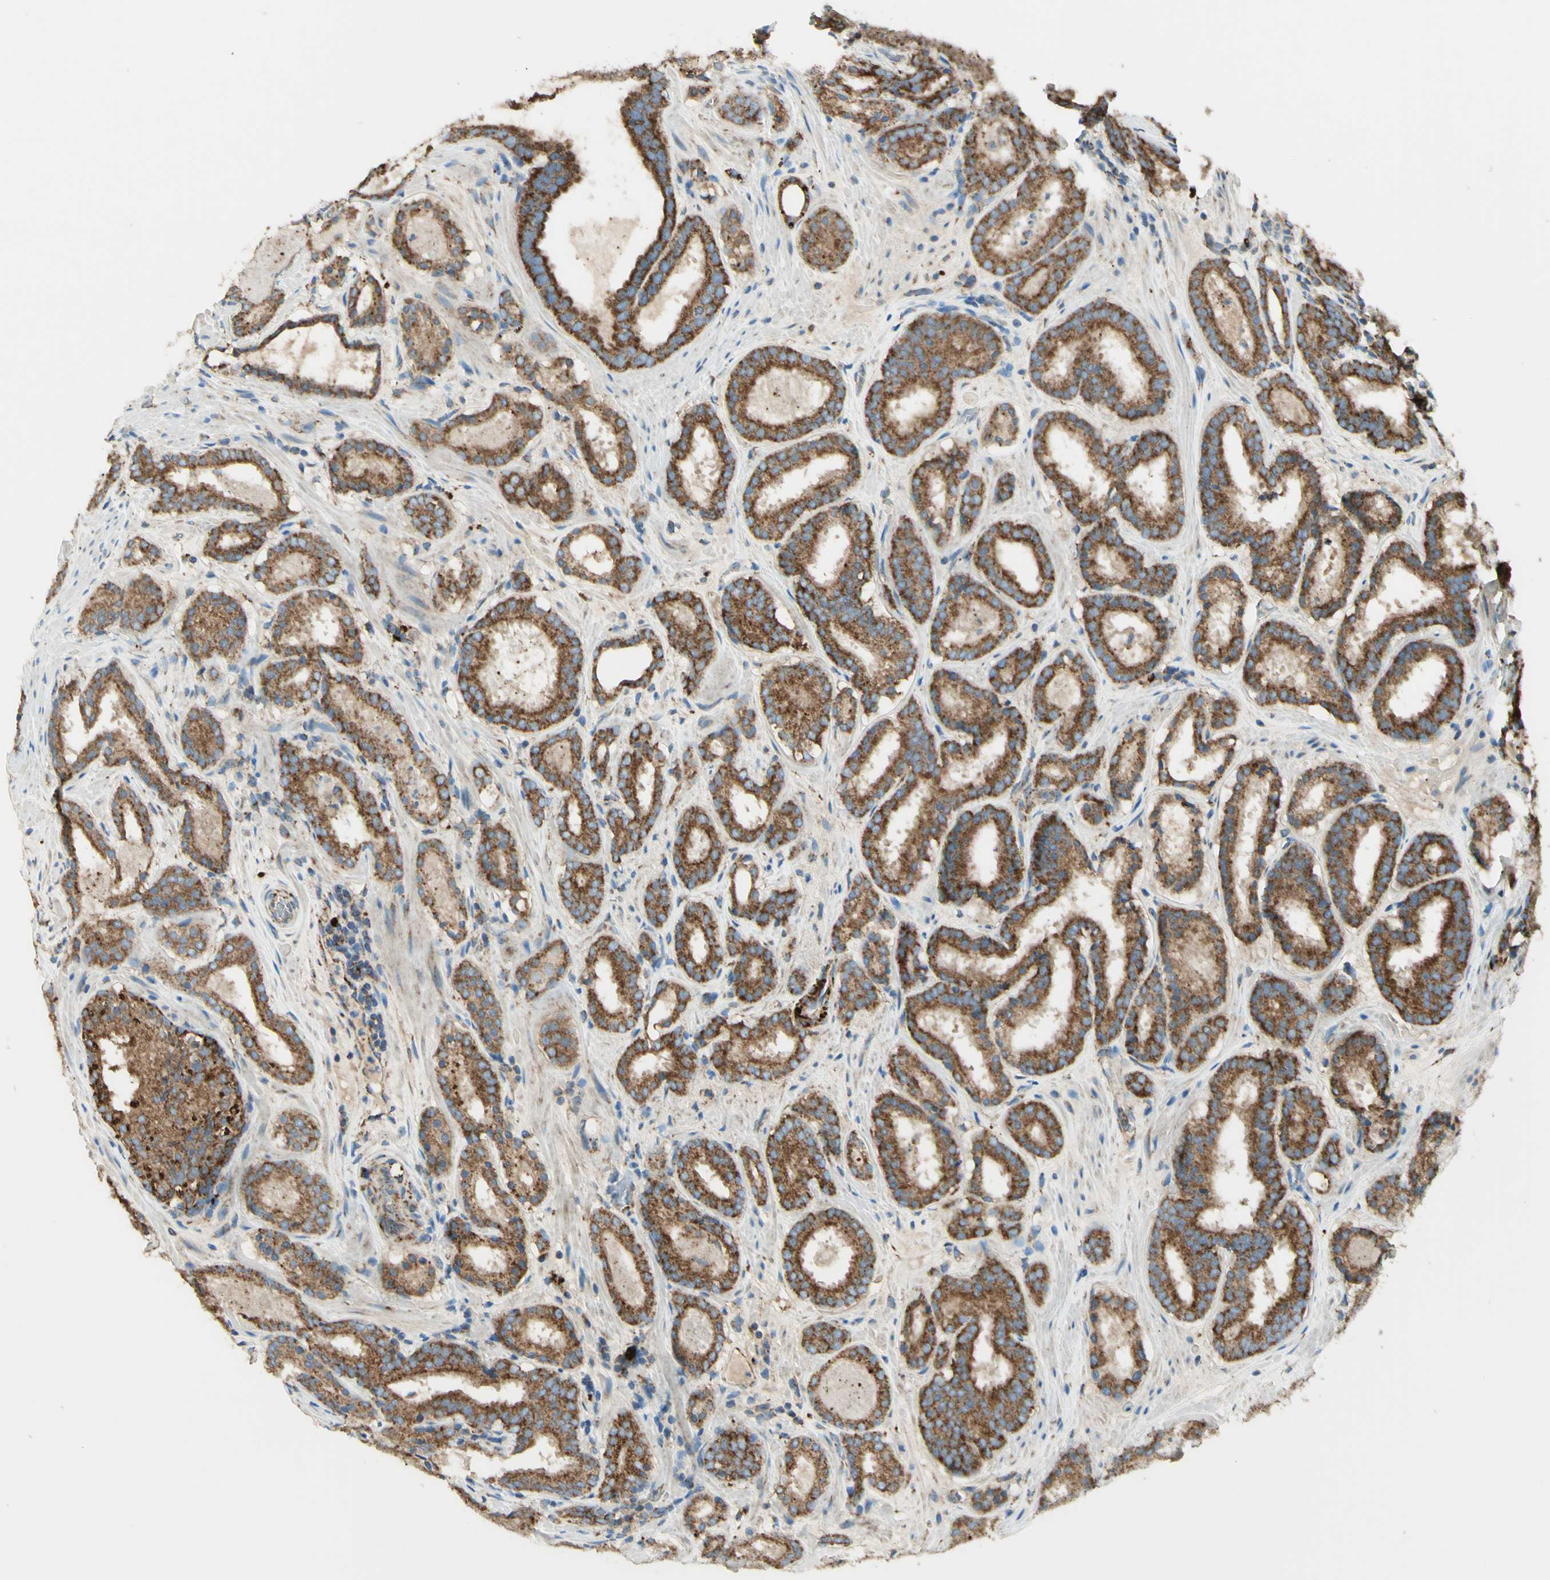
{"staining": {"intensity": "strong", "quantity": ">75%", "location": "cytoplasmic/membranous"}, "tissue": "prostate cancer", "cell_type": "Tumor cells", "image_type": "cancer", "snomed": [{"axis": "morphology", "description": "Adenocarcinoma, Low grade"}, {"axis": "topography", "description": "Prostate"}], "caption": "High-magnification brightfield microscopy of prostate cancer stained with DAB (3,3'-diaminobenzidine) (brown) and counterstained with hematoxylin (blue). tumor cells exhibit strong cytoplasmic/membranous expression is appreciated in about>75% of cells. The staining is performed using DAB (3,3'-diaminobenzidine) brown chromogen to label protein expression. The nuclei are counter-stained blue using hematoxylin.", "gene": "ARMC10", "patient": {"sex": "male", "age": 69}}